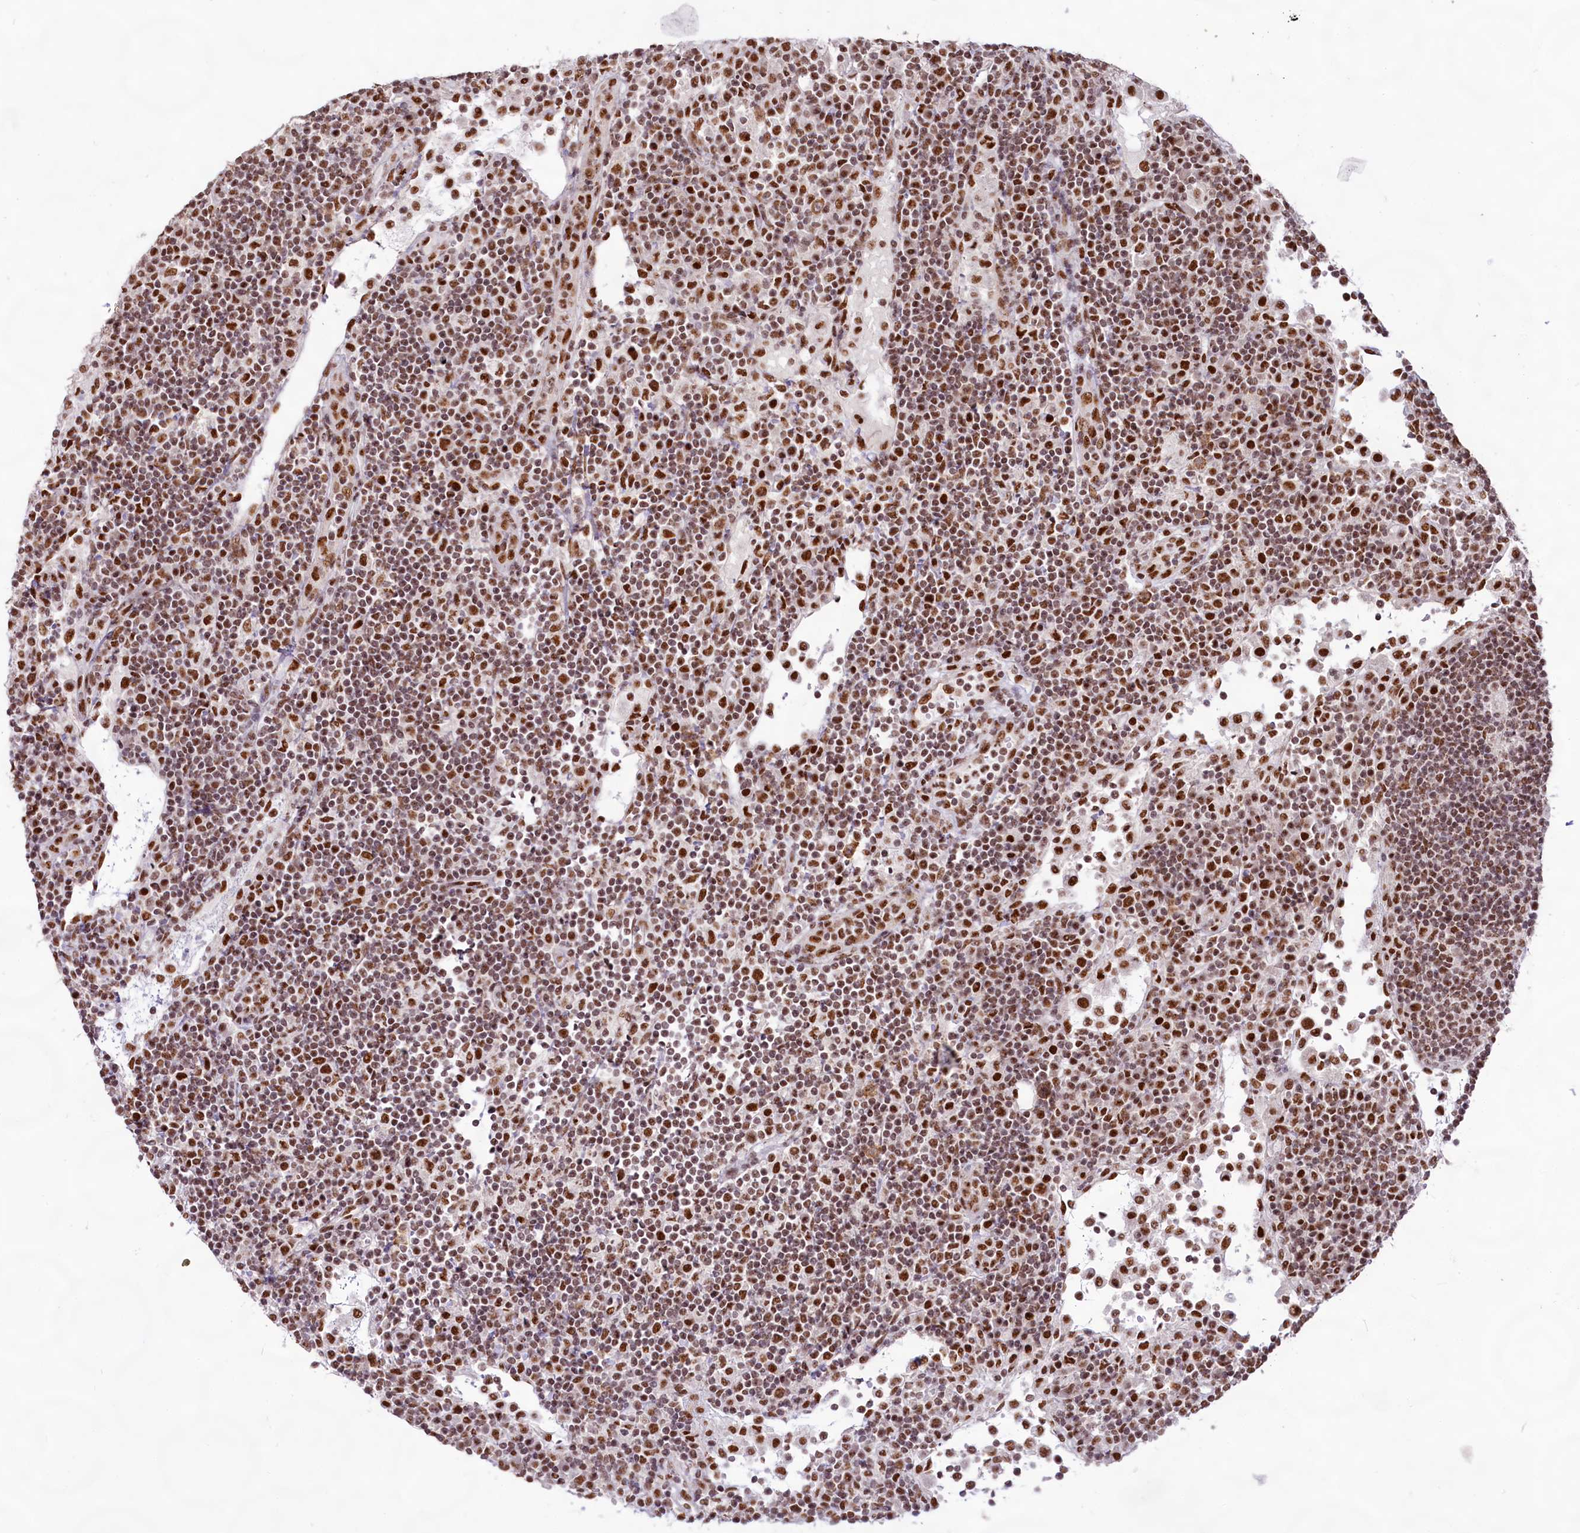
{"staining": {"intensity": "moderate", "quantity": ">75%", "location": "nuclear"}, "tissue": "lymph node", "cell_type": "Germinal center cells", "image_type": "normal", "snomed": [{"axis": "morphology", "description": "Normal tissue, NOS"}, {"axis": "topography", "description": "Lymph node"}], "caption": "Protein positivity by immunohistochemistry (IHC) demonstrates moderate nuclear positivity in about >75% of germinal center cells in benign lymph node. The staining was performed using DAB to visualize the protein expression in brown, while the nuclei were stained in blue with hematoxylin (Magnification: 20x).", "gene": "HIRA", "patient": {"sex": "female", "age": 53}}